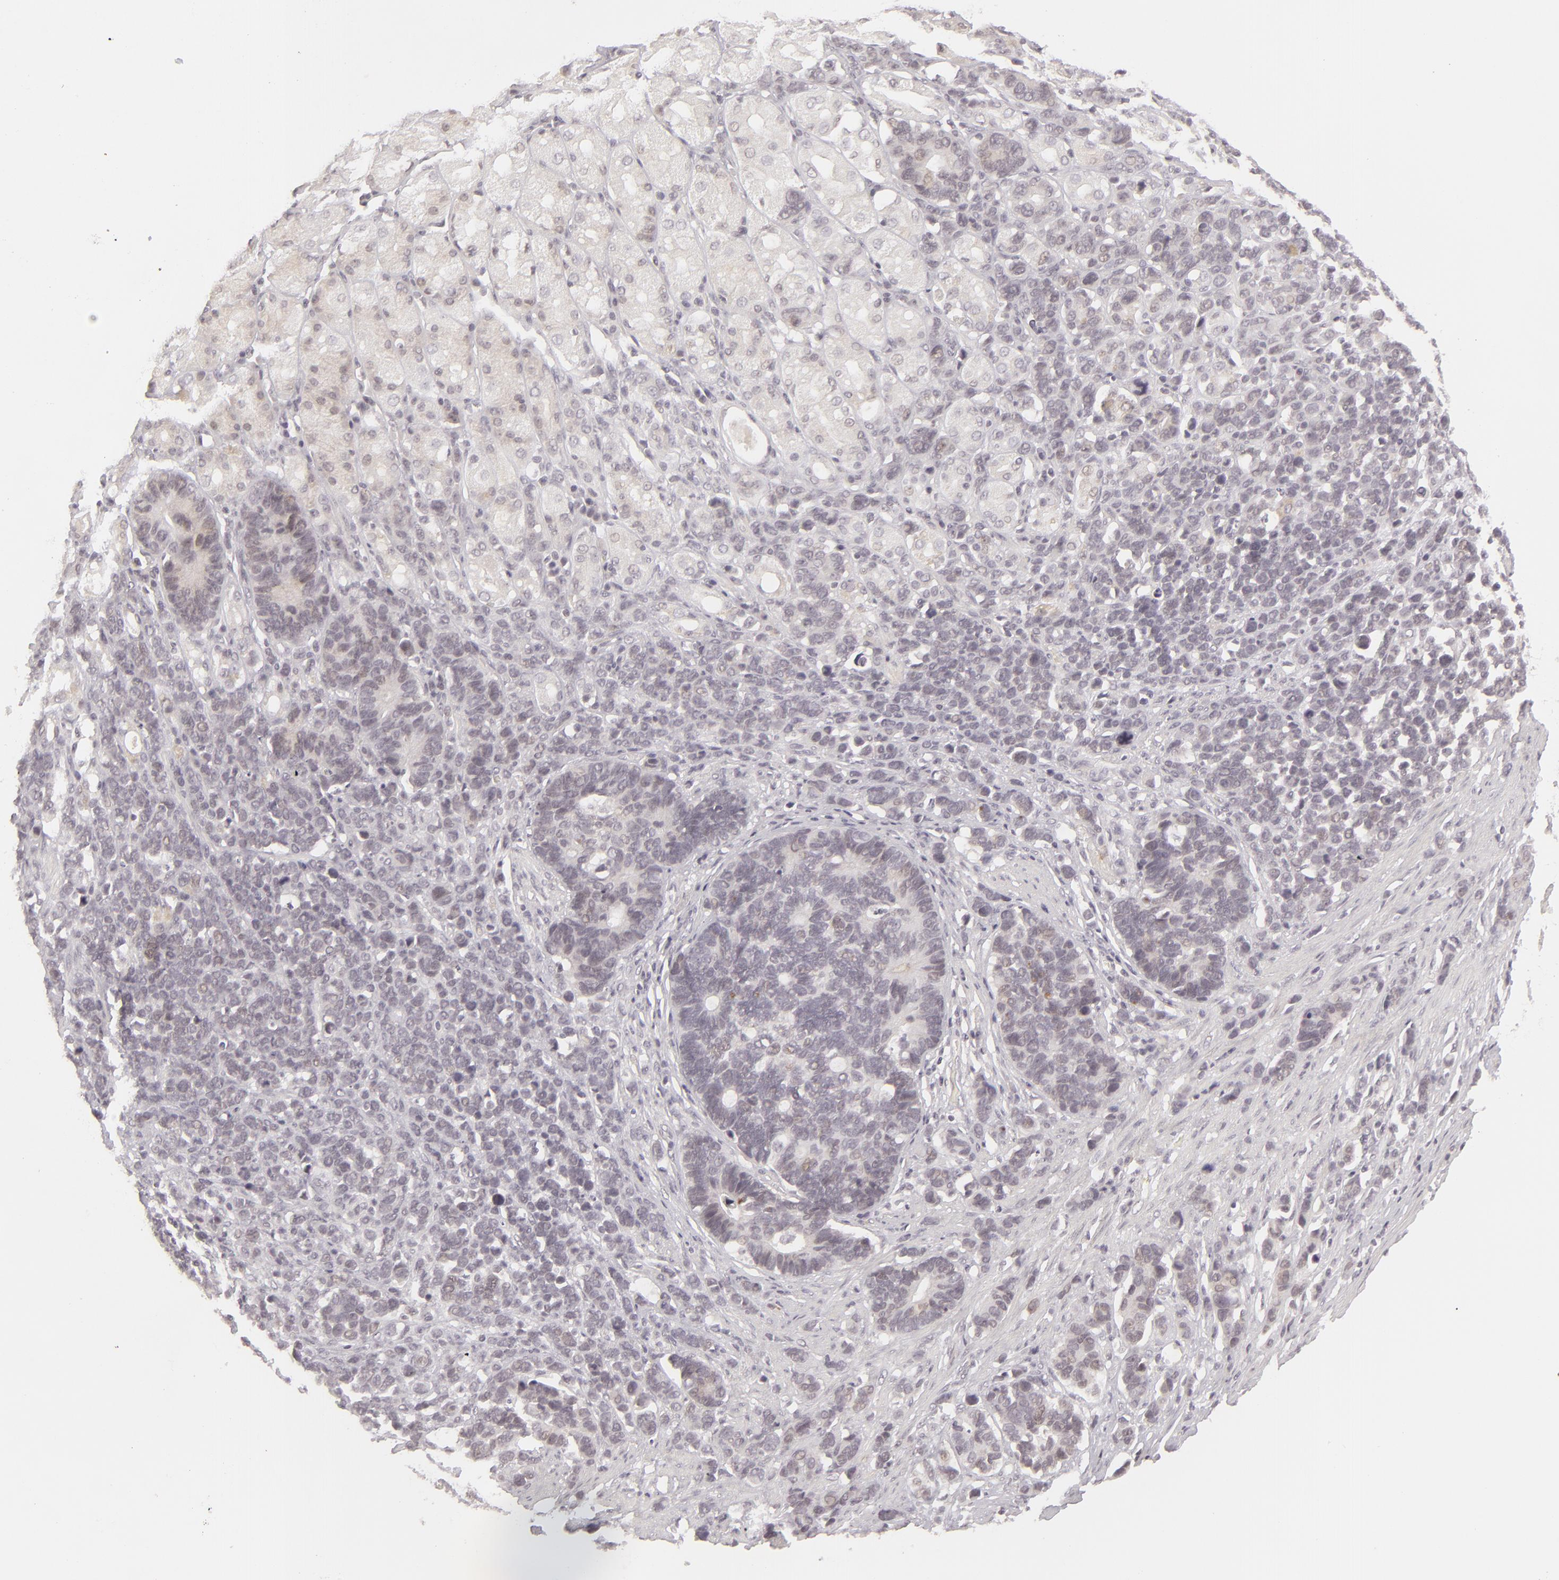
{"staining": {"intensity": "negative", "quantity": "none", "location": "none"}, "tissue": "stomach cancer", "cell_type": "Tumor cells", "image_type": "cancer", "snomed": [{"axis": "morphology", "description": "Adenocarcinoma, NOS"}, {"axis": "topography", "description": "Stomach, upper"}], "caption": "This is an immunohistochemistry histopathology image of stomach cancer (adenocarcinoma). There is no expression in tumor cells.", "gene": "DLG3", "patient": {"sex": "male", "age": 71}}